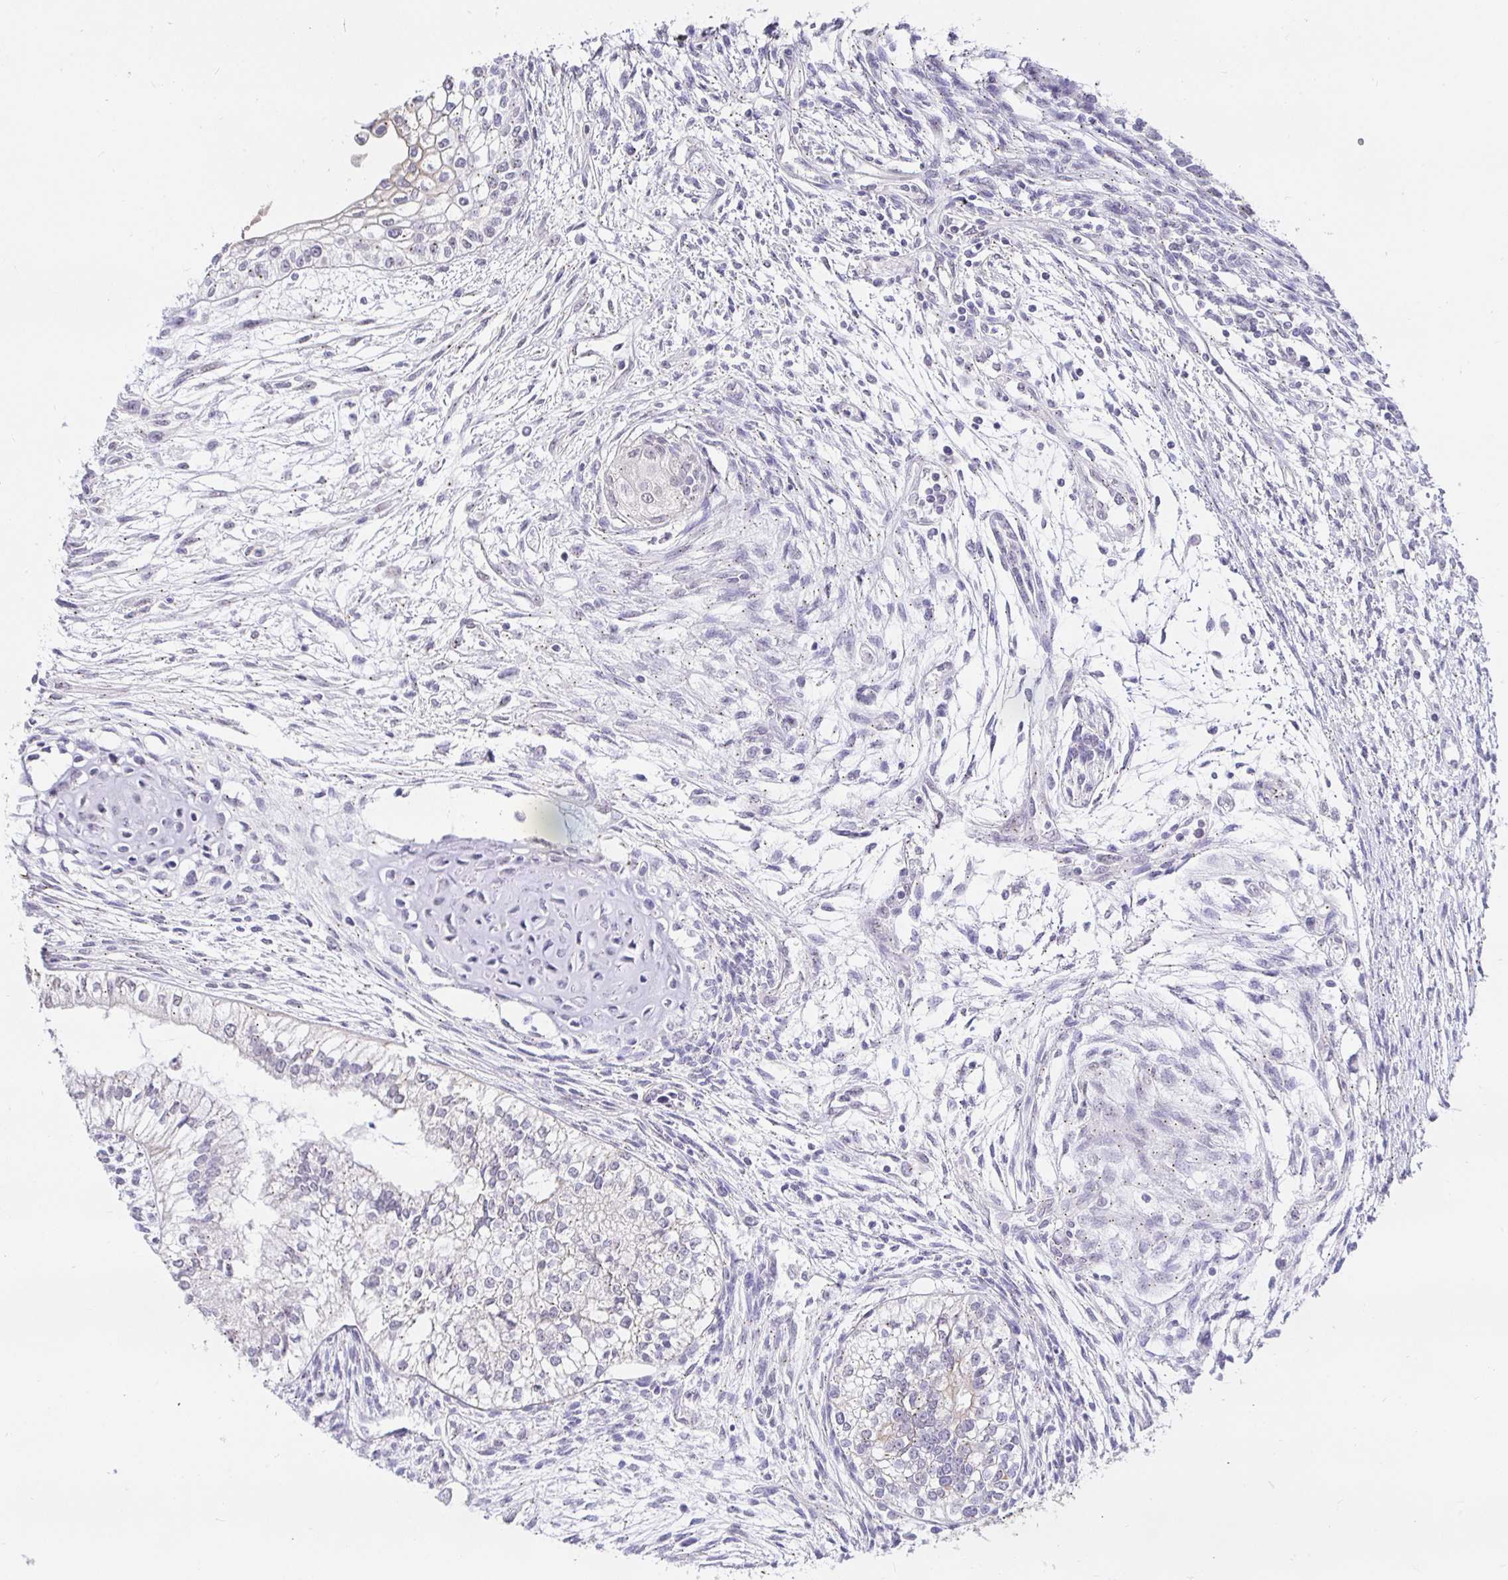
{"staining": {"intensity": "negative", "quantity": "none", "location": "none"}, "tissue": "testis cancer", "cell_type": "Tumor cells", "image_type": "cancer", "snomed": [{"axis": "morphology", "description": "Carcinoma, Embryonal, NOS"}, {"axis": "topography", "description": "Testis"}], "caption": "Immunohistochemistry of human testis embryonal carcinoma demonstrates no expression in tumor cells. (Brightfield microscopy of DAB (3,3'-diaminobenzidine) immunohistochemistry at high magnification).", "gene": "EZHIP", "patient": {"sex": "male", "age": 37}}